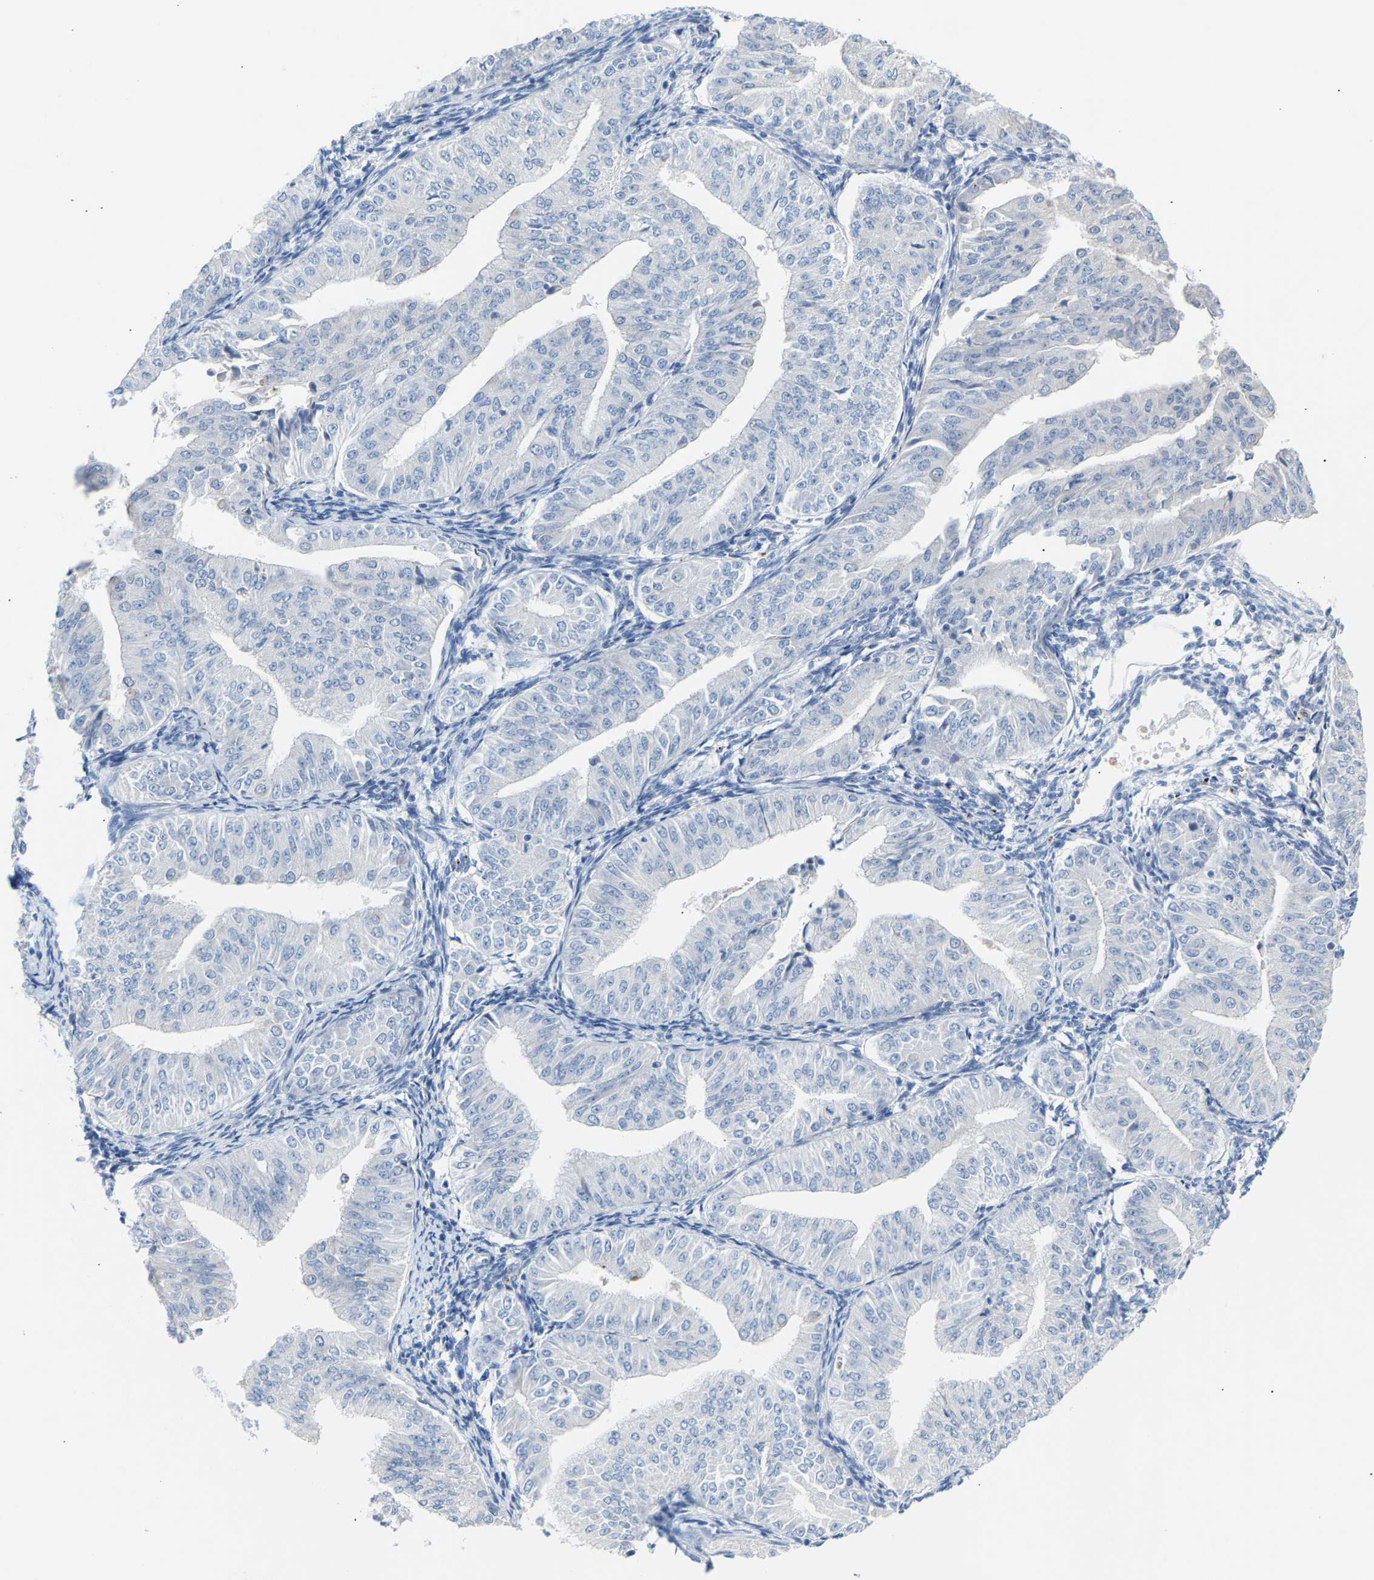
{"staining": {"intensity": "negative", "quantity": "none", "location": "none"}, "tissue": "endometrial cancer", "cell_type": "Tumor cells", "image_type": "cancer", "snomed": [{"axis": "morphology", "description": "Normal tissue, NOS"}, {"axis": "morphology", "description": "Adenocarcinoma, NOS"}, {"axis": "topography", "description": "Endometrium"}], "caption": "Immunohistochemistry photomicrograph of endometrial adenocarcinoma stained for a protein (brown), which shows no positivity in tumor cells. (Brightfield microscopy of DAB immunohistochemistry (IHC) at high magnification).", "gene": "PEX1", "patient": {"sex": "female", "age": 53}}